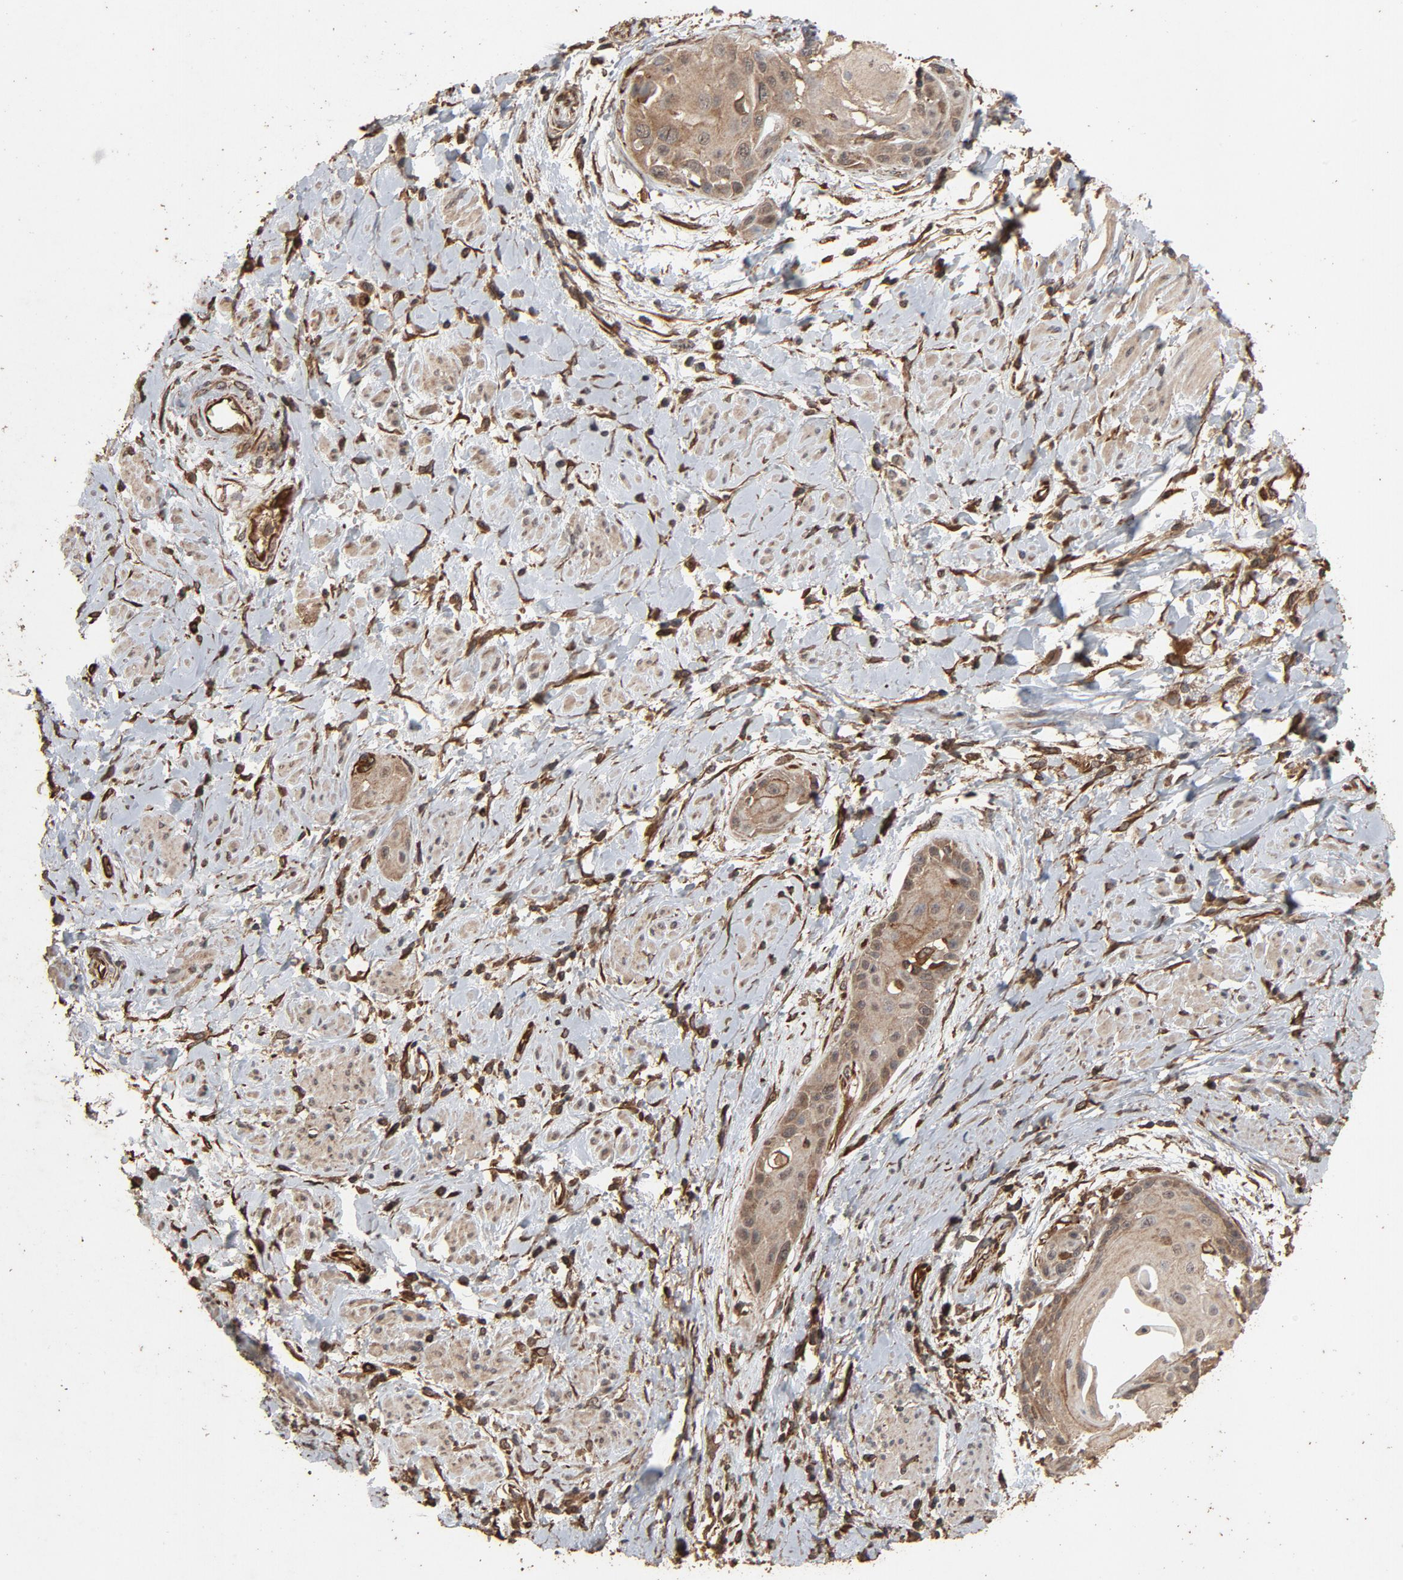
{"staining": {"intensity": "moderate", "quantity": "25%-75%", "location": "cytoplasmic/membranous"}, "tissue": "cervical cancer", "cell_type": "Tumor cells", "image_type": "cancer", "snomed": [{"axis": "morphology", "description": "Squamous cell carcinoma, NOS"}, {"axis": "topography", "description": "Cervix"}], "caption": "Brown immunohistochemical staining in human cervical cancer reveals moderate cytoplasmic/membranous staining in approximately 25%-75% of tumor cells. The staining was performed using DAB, with brown indicating positive protein expression. Nuclei are stained blue with hematoxylin.", "gene": "RPS6KA6", "patient": {"sex": "female", "age": 57}}